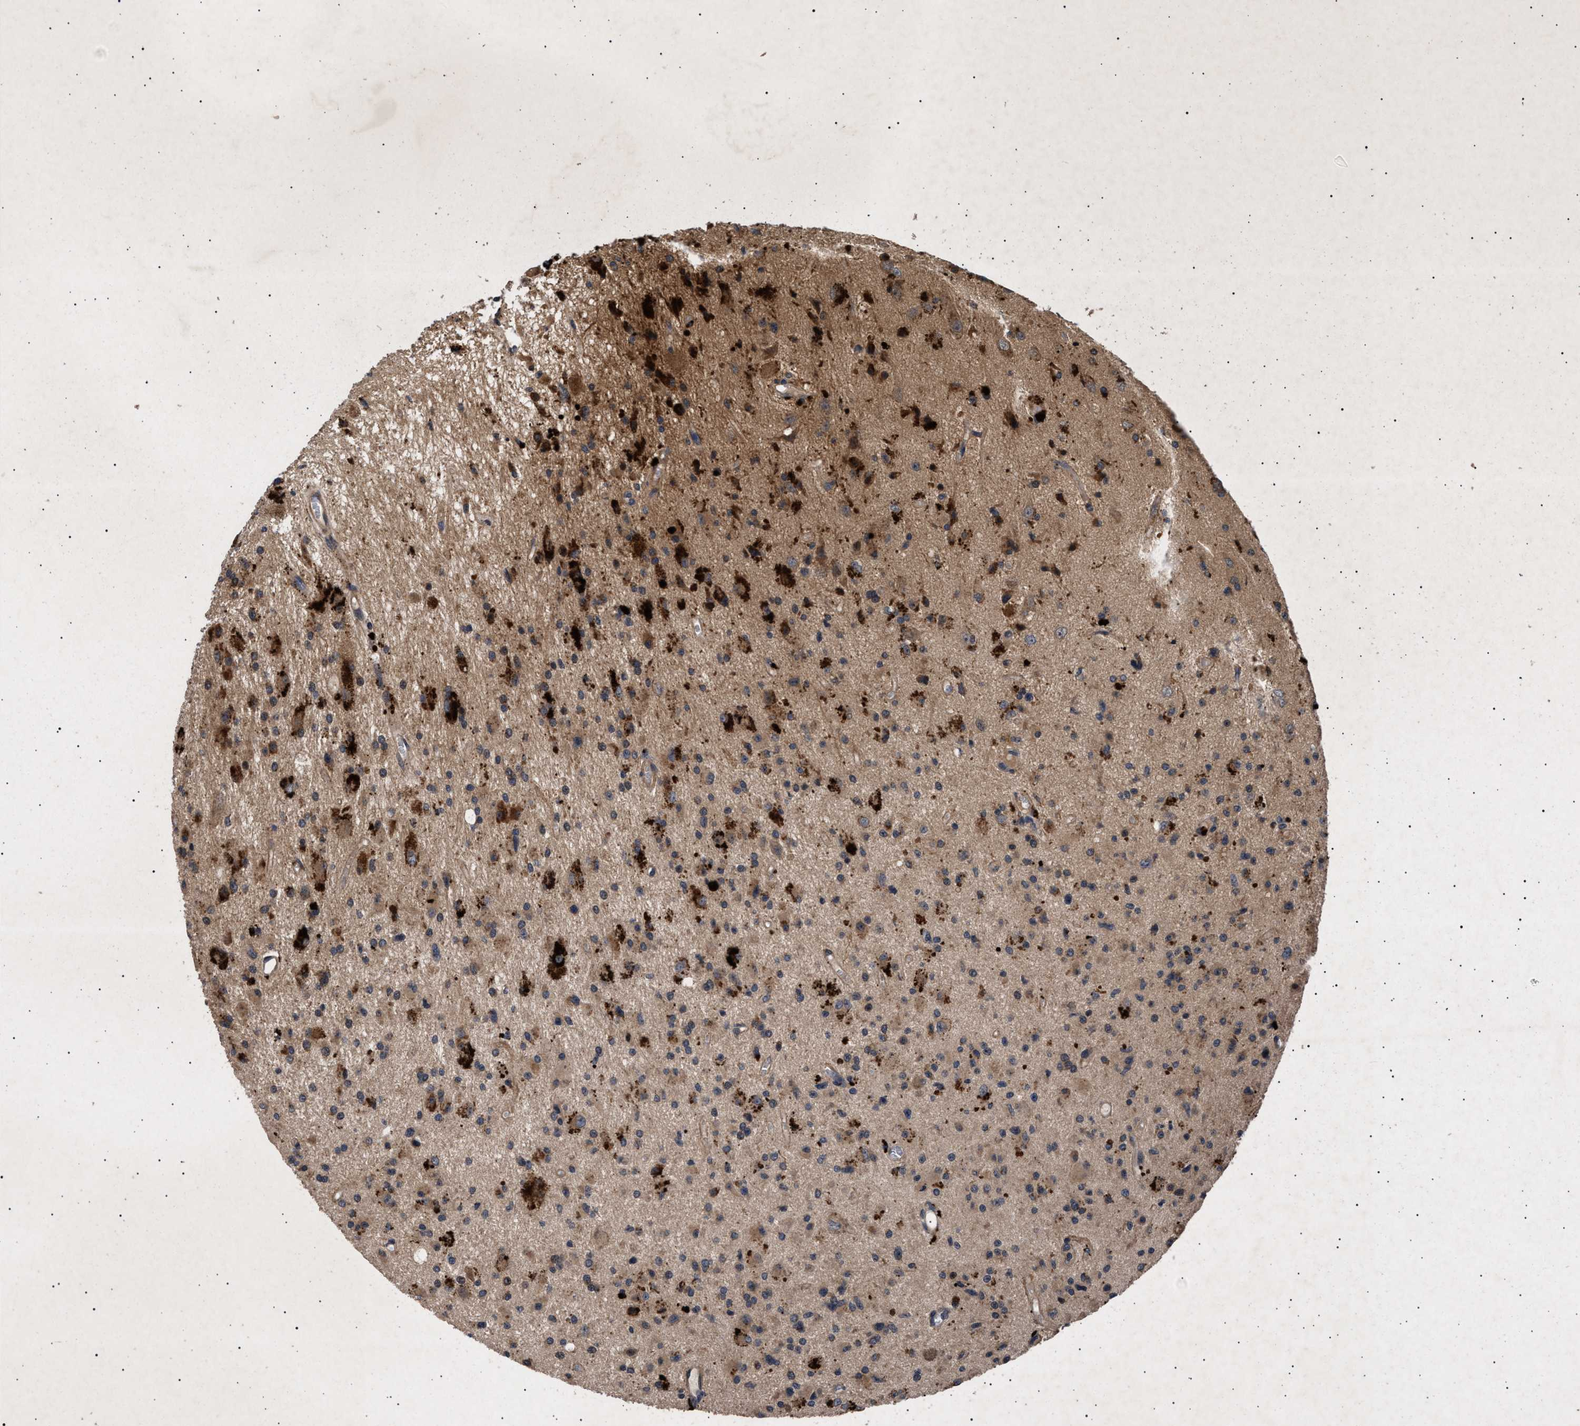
{"staining": {"intensity": "strong", "quantity": "<25%", "location": "cytoplasmic/membranous"}, "tissue": "glioma", "cell_type": "Tumor cells", "image_type": "cancer", "snomed": [{"axis": "morphology", "description": "Glioma, malignant, Low grade"}, {"axis": "topography", "description": "Brain"}], "caption": "Immunohistochemistry (IHC) of human malignant glioma (low-grade) displays medium levels of strong cytoplasmic/membranous positivity in approximately <25% of tumor cells.", "gene": "ITGB5", "patient": {"sex": "male", "age": 58}}